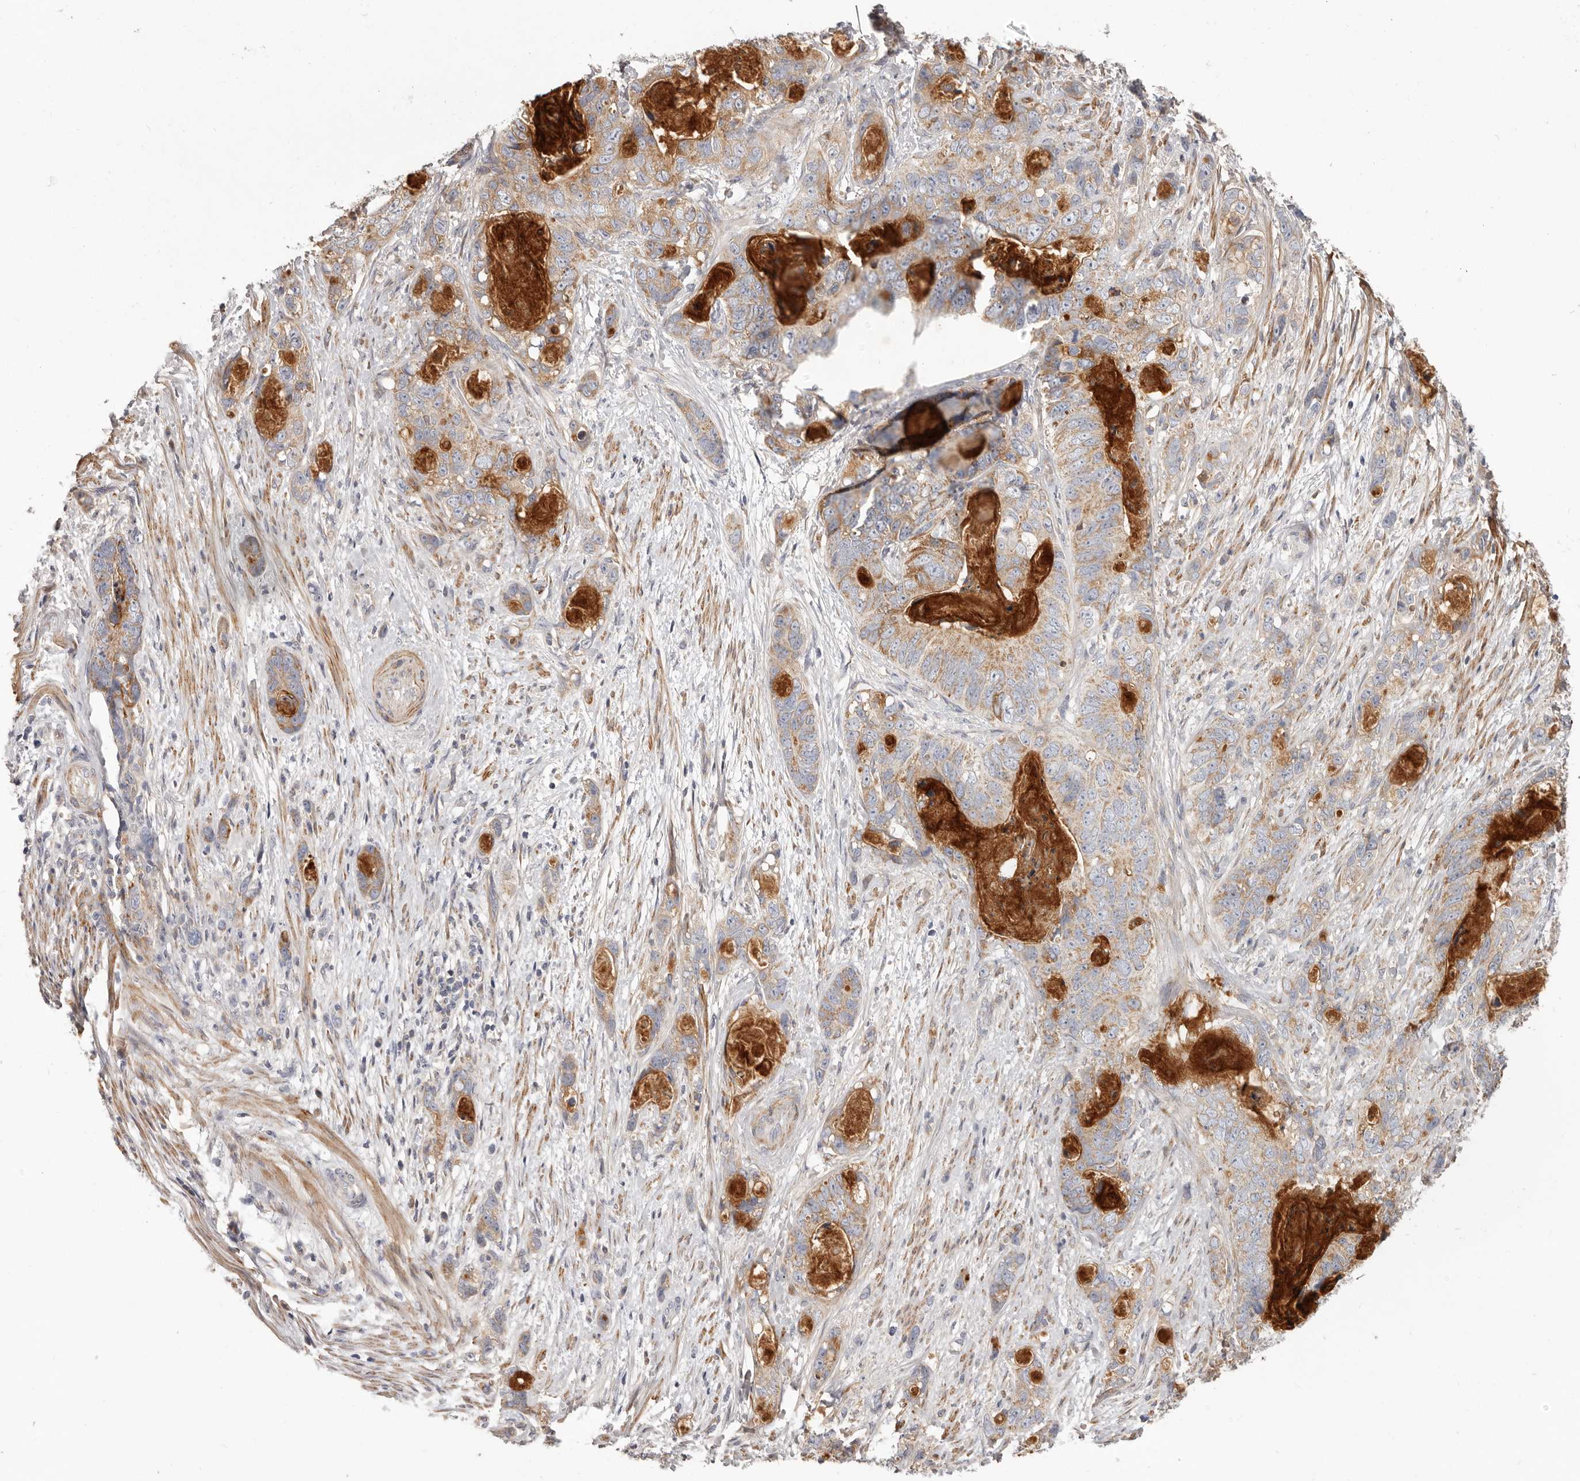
{"staining": {"intensity": "moderate", "quantity": ">75%", "location": "cytoplasmic/membranous"}, "tissue": "stomach cancer", "cell_type": "Tumor cells", "image_type": "cancer", "snomed": [{"axis": "morphology", "description": "Normal tissue, NOS"}, {"axis": "morphology", "description": "Adenocarcinoma, NOS"}, {"axis": "topography", "description": "Stomach"}], "caption": "Protein staining reveals moderate cytoplasmic/membranous positivity in about >75% of tumor cells in stomach adenocarcinoma.", "gene": "MRPS10", "patient": {"sex": "female", "age": 89}}